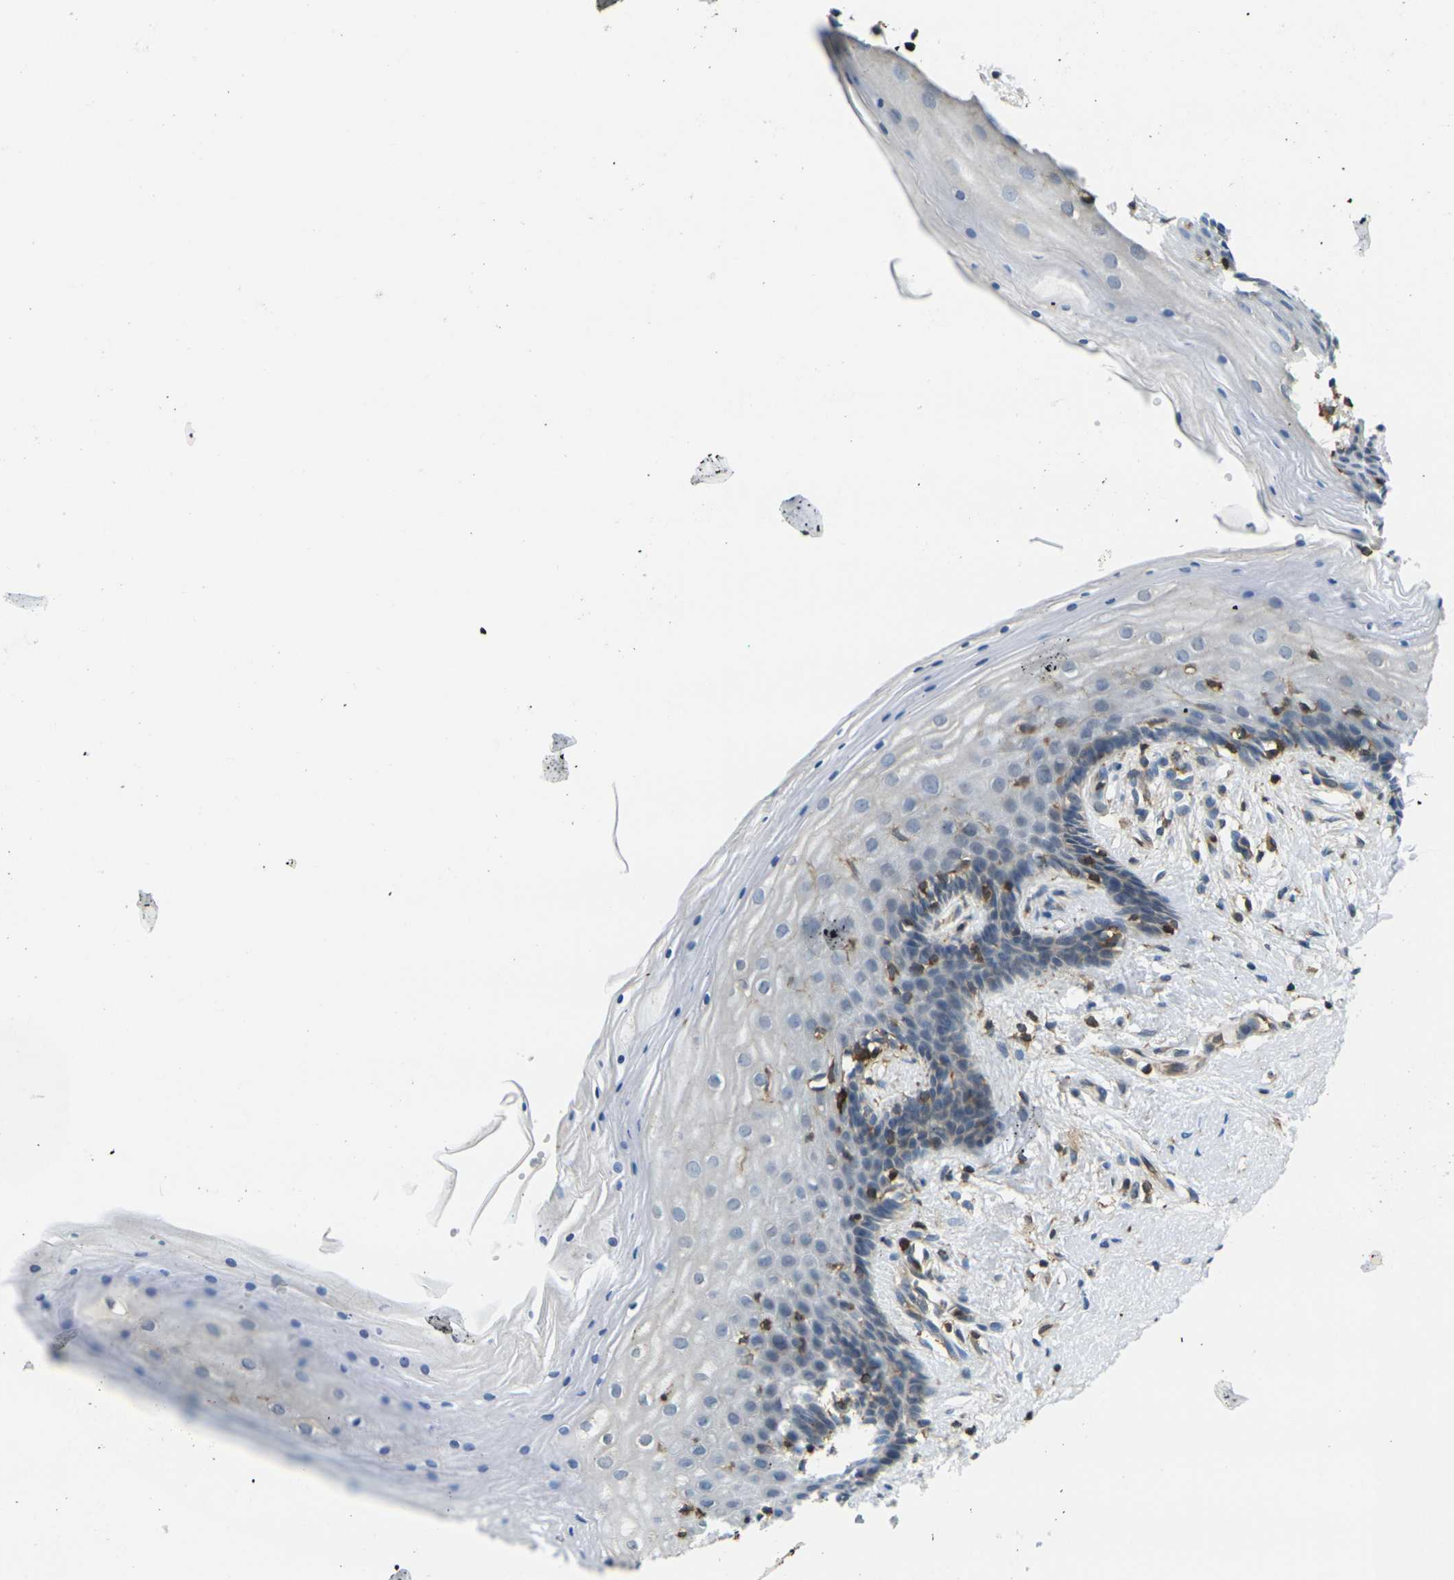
{"staining": {"intensity": "negative", "quantity": "none", "location": "none"}, "tissue": "vagina", "cell_type": "Squamous epithelial cells", "image_type": "normal", "snomed": [{"axis": "morphology", "description": "Normal tissue, NOS"}, {"axis": "topography", "description": "Vagina"}], "caption": "Squamous epithelial cells show no significant protein positivity in normal vagina.", "gene": "LASP1", "patient": {"sex": "female", "age": 44}}